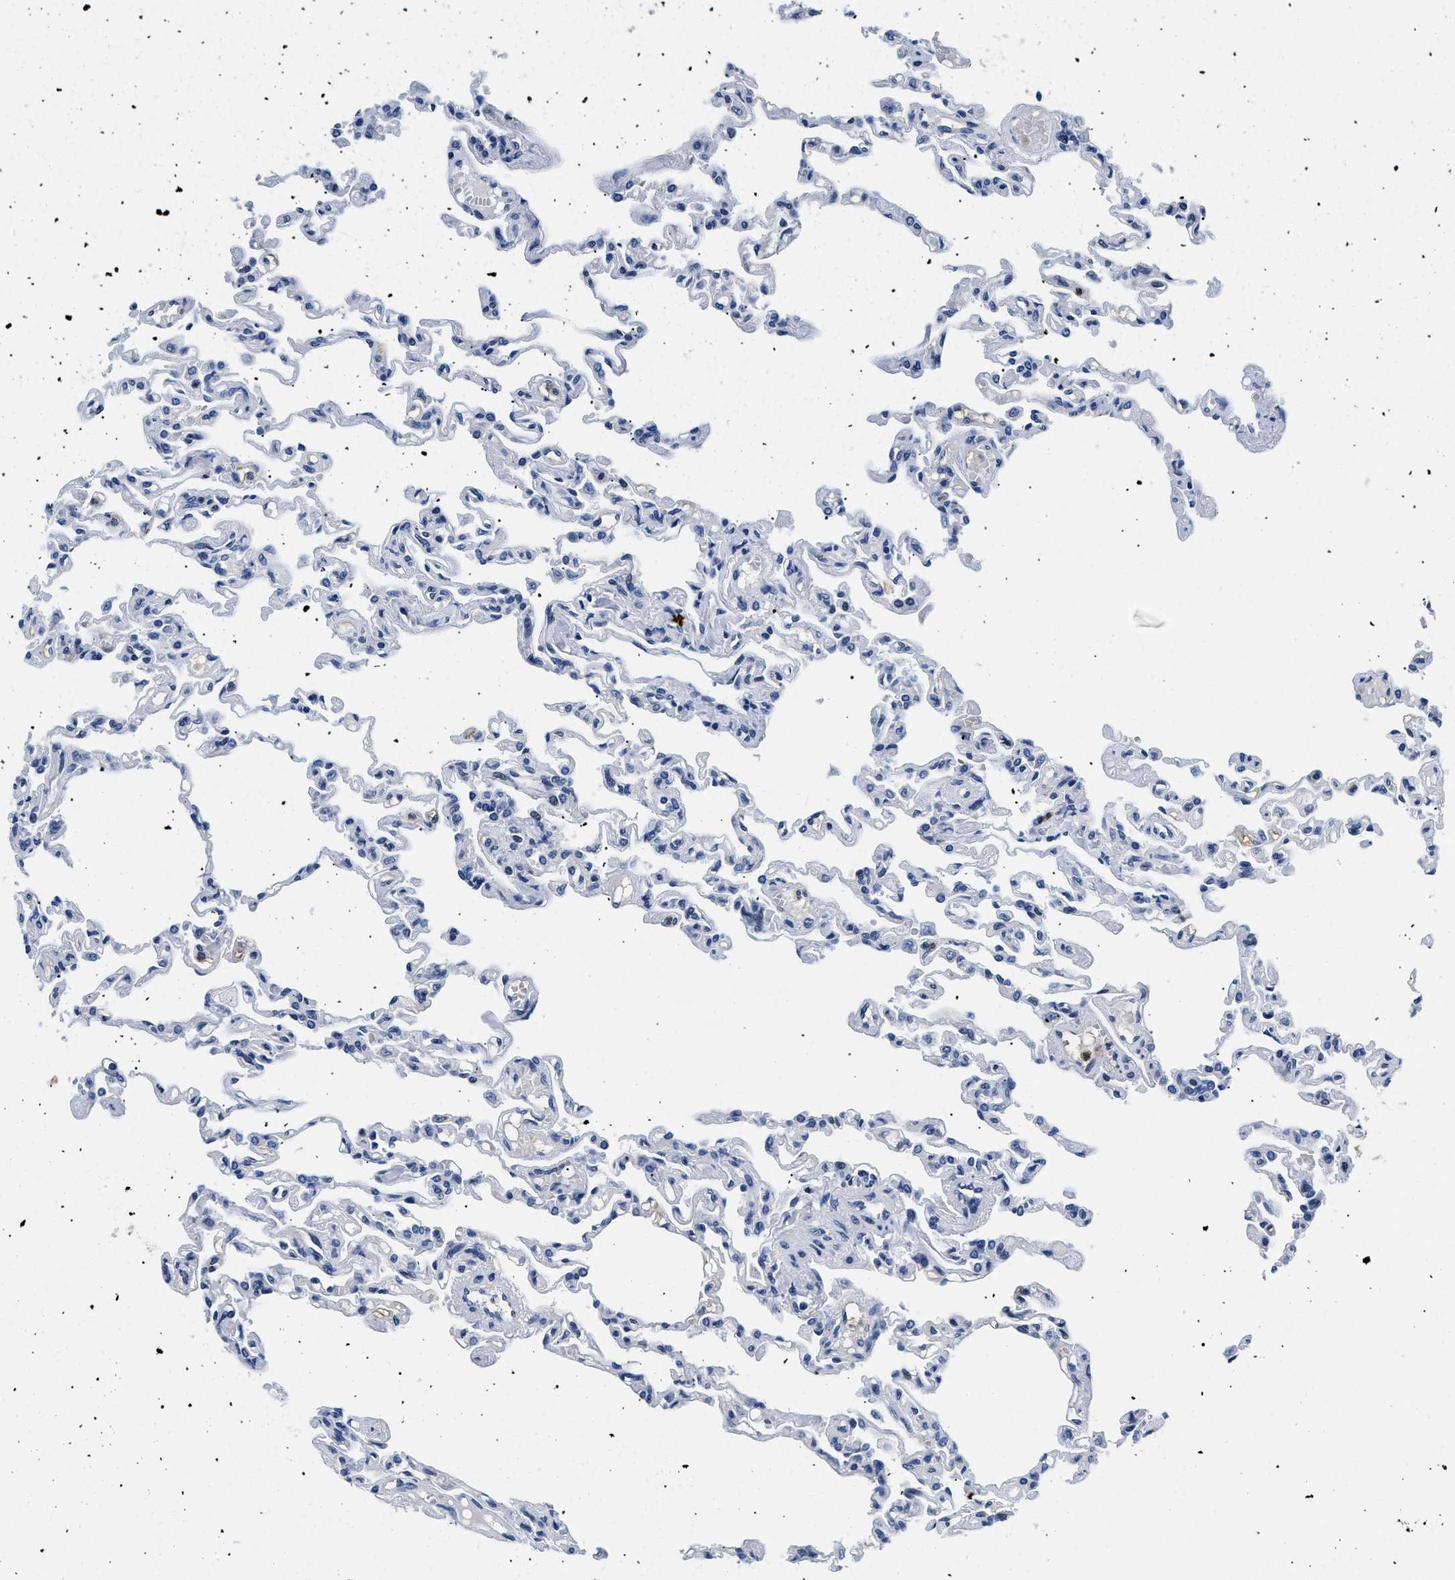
{"staining": {"intensity": "negative", "quantity": "none", "location": "none"}, "tissue": "lung", "cell_type": "Alveolar cells", "image_type": "normal", "snomed": [{"axis": "morphology", "description": "Normal tissue, NOS"}, {"axis": "topography", "description": "Lung"}], "caption": "Immunohistochemistry (IHC) photomicrograph of unremarkable lung: lung stained with DAB reveals no significant protein expression in alveolar cells.", "gene": "LAMA3", "patient": {"sex": "male", "age": 21}}